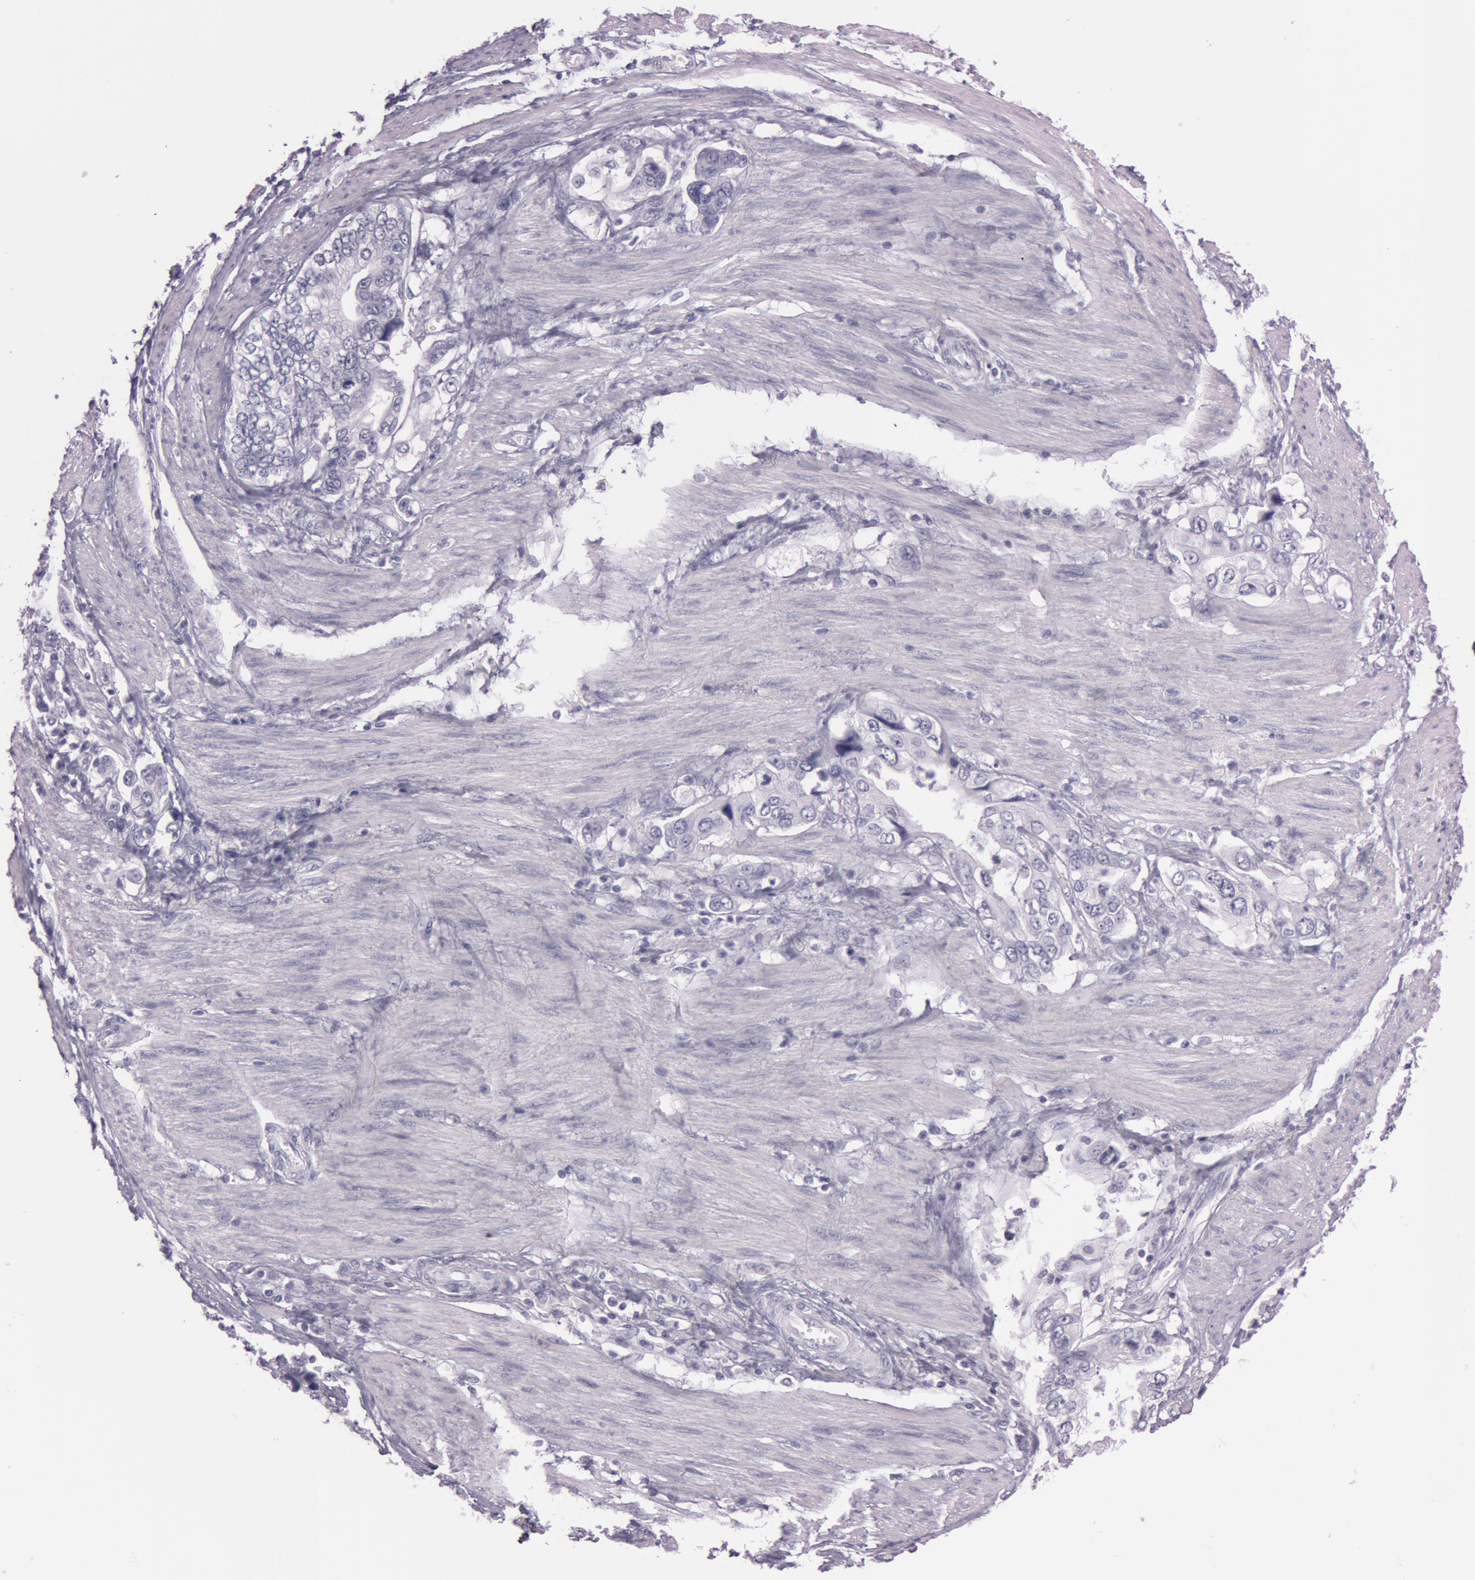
{"staining": {"intensity": "negative", "quantity": "none", "location": "none"}, "tissue": "stomach cancer", "cell_type": "Tumor cells", "image_type": "cancer", "snomed": [{"axis": "morphology", "description": "Adenocarcinoma, NOS"}, {"axis": "topography", "description": "Pancreas"}, {"axis": "topography", "description": "Stomach, upper"}], "caption": "Tumor cells are negative for protein expression in human stomach cancer. Nuclei are stained in blue.", "gene": "FOLH1", "patient": {"sex": "male", "age": 77}}